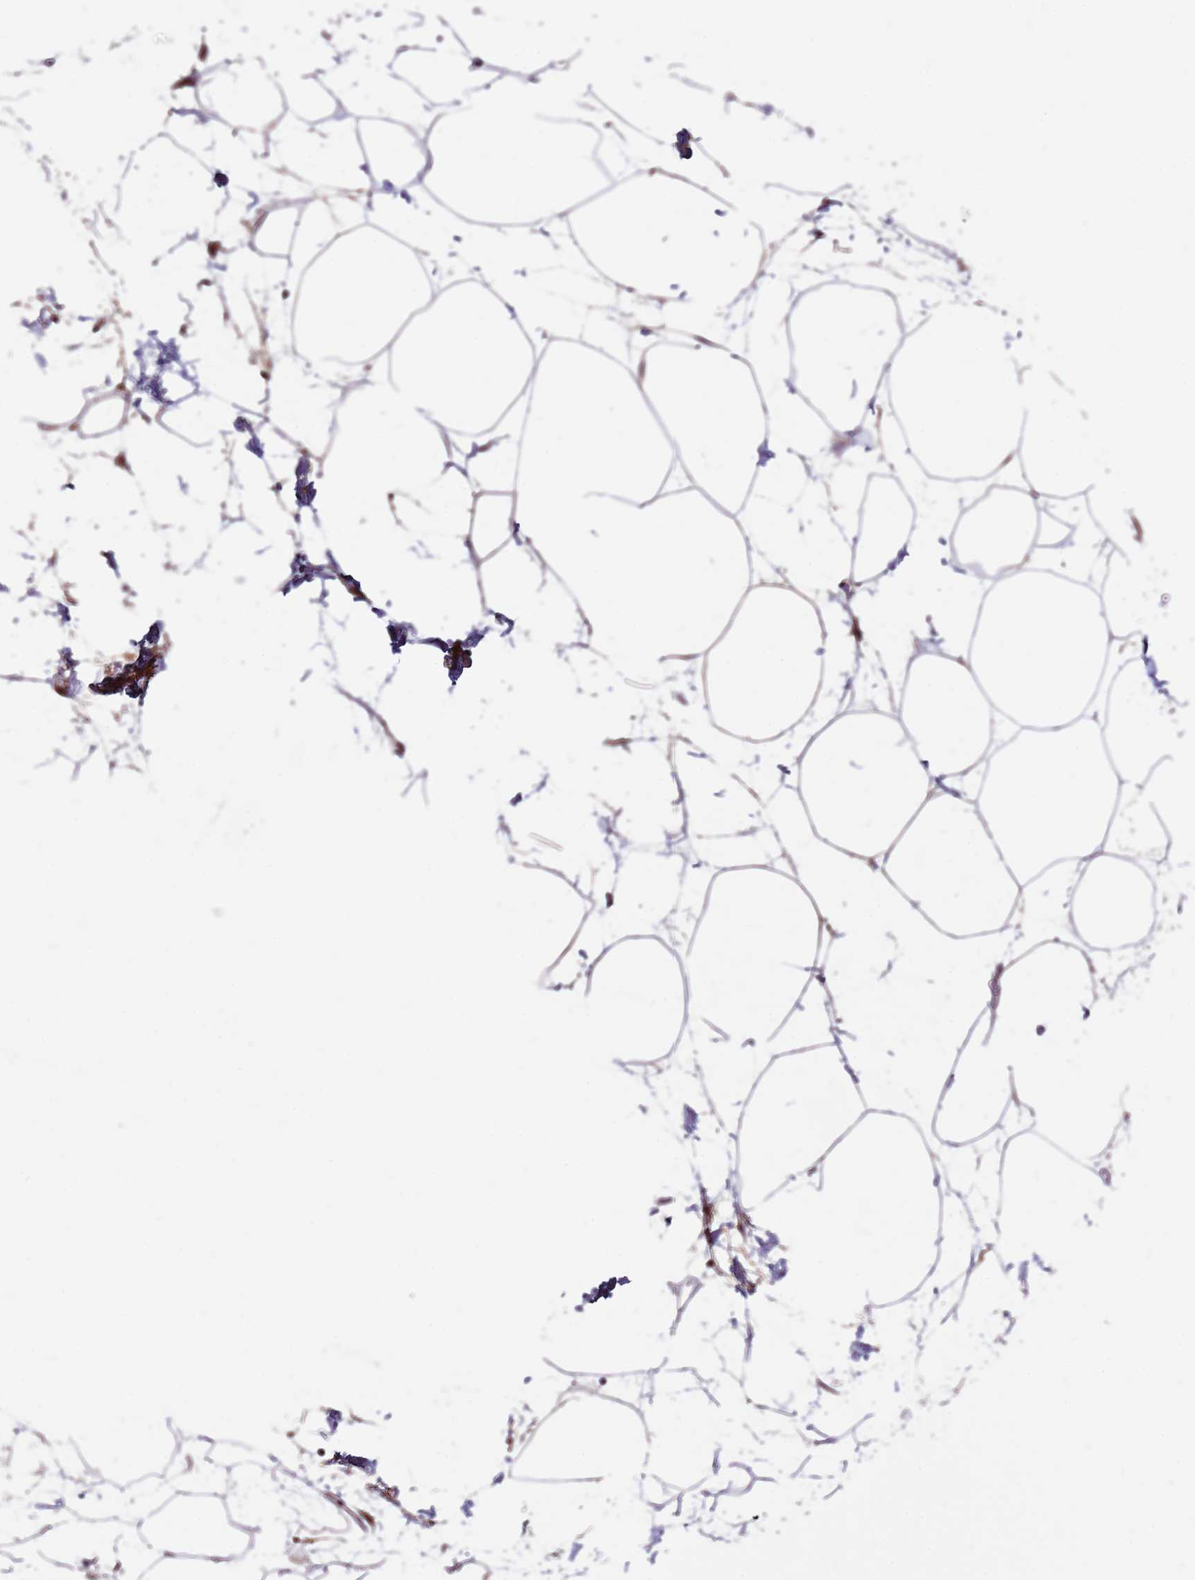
{"staining": {"intensity": "moderate", "quantity": "<25%", "location": "cytoplasmic/membranous"}, "tissue": "adipose tissue", "cell_type": "Adipocytes", "image_type": "normal", "snomed": [{"axis": "morphology", "description": "Normal tissue, NOS"}, {"axis": "topography", "description": "Adipose tissue"}], "caption": "The photomicrograph exhibits immunohistochemical staining of benign adipose tissue. There is moderate cytoplasmic/membranous staining is seen in about <25% of adipocytes. The protein is shown in brown color, while the nuclei are stained blue.", "gene": "MTG2", "patient": {"sex": "female", "age": 37}}